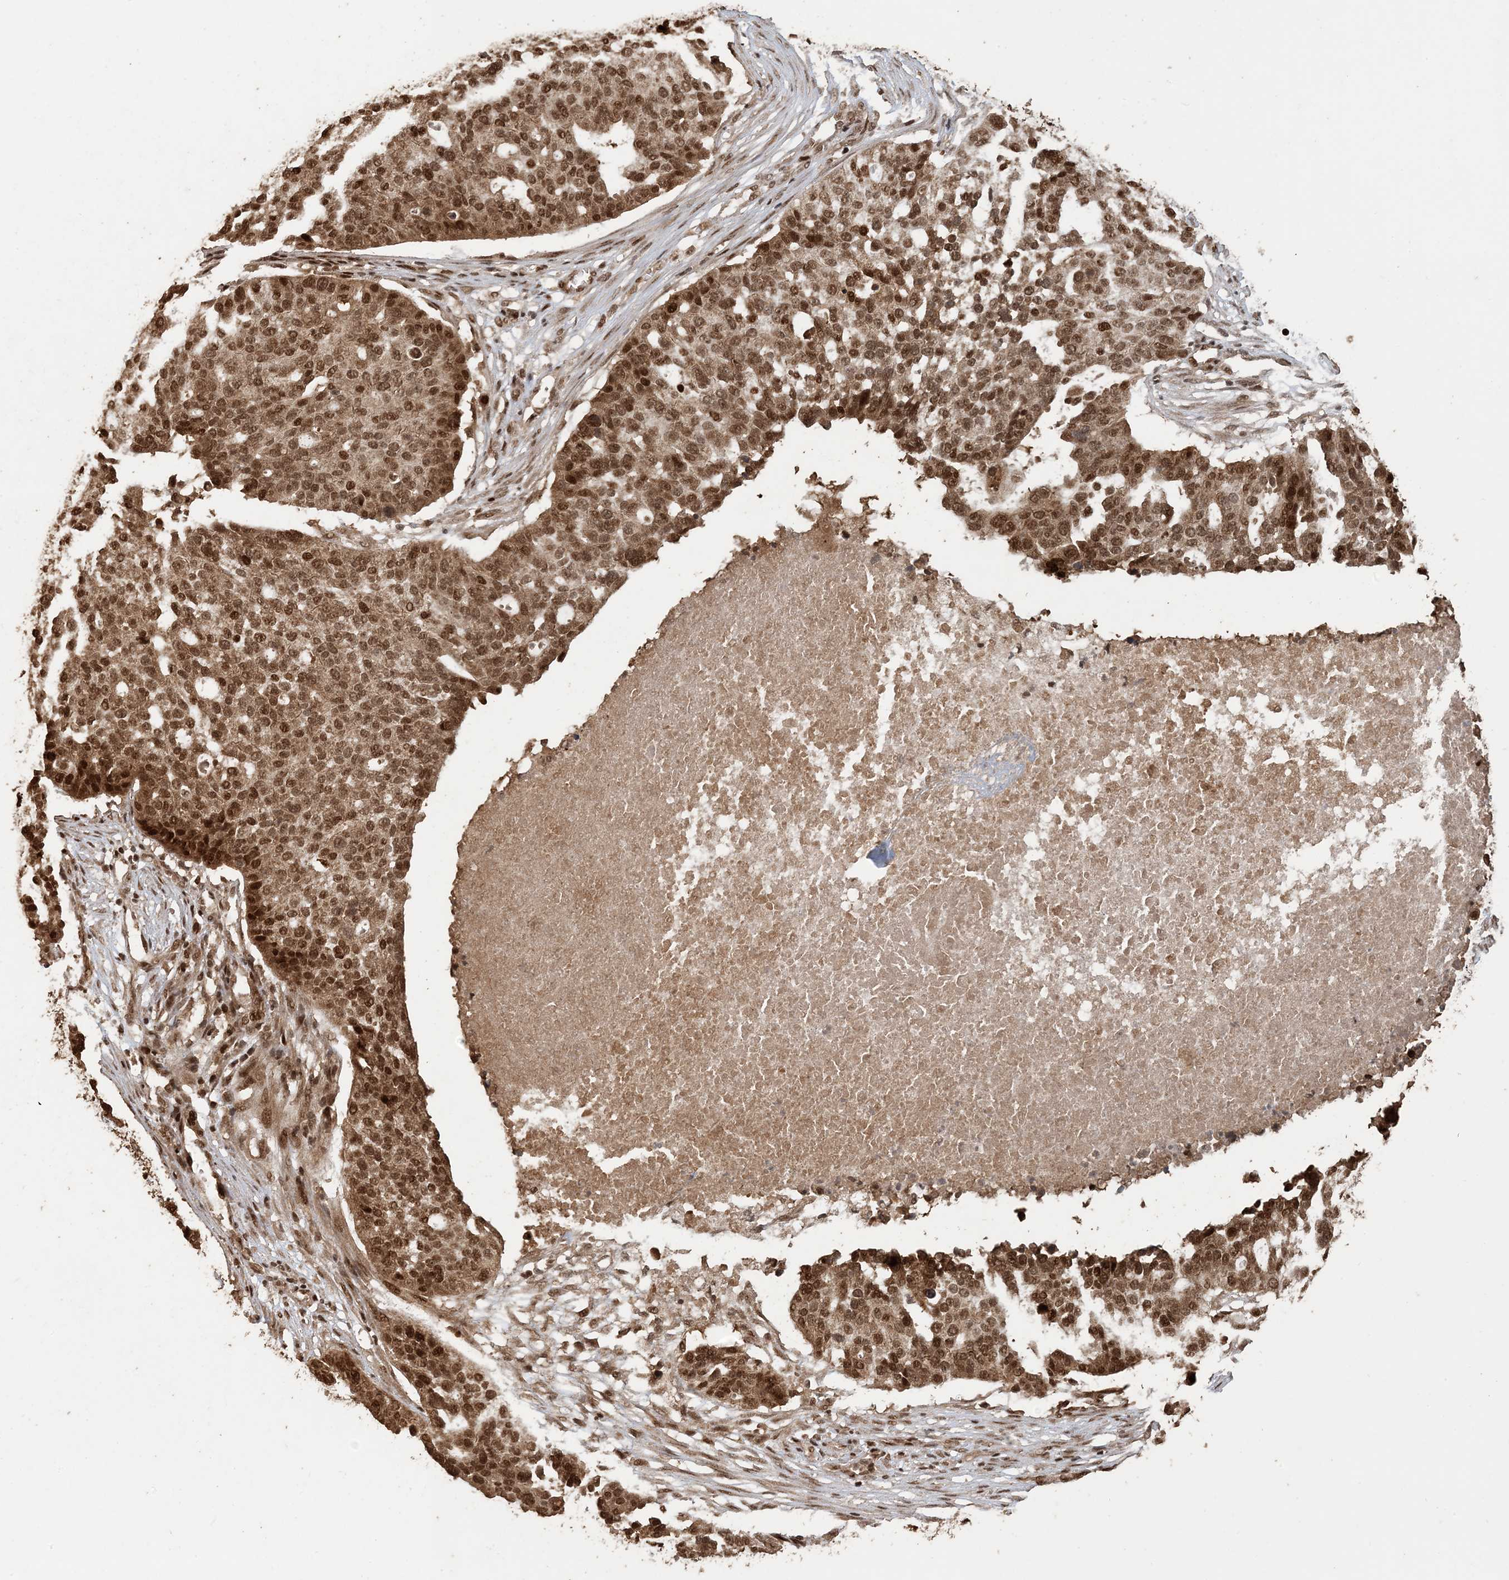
{"staining": {"intensity": "strong", "quantity": ">75%", "location": "cytoplasmic/membranous,nuclear"}, "tissue": "ovarian cancer", "cell_type": "Tumor cells", "image_type": "cancer", "snomed": [{"axis": "morphology", "description": "Cystadenocarcinoma, serous, NOS"}, {"axis": "topography", "description": "Ovary"}], "caption": "Approximately >75% of tumor cells in human ovarian cancer (serous cystadenocarcinoma) show strong cytoplasmic/membranous and nuclear protein staining as visualized by brown immunohistochemical staining.", "gene": "ATP13A2", "patient": {"sex": "female", "age": 59}}